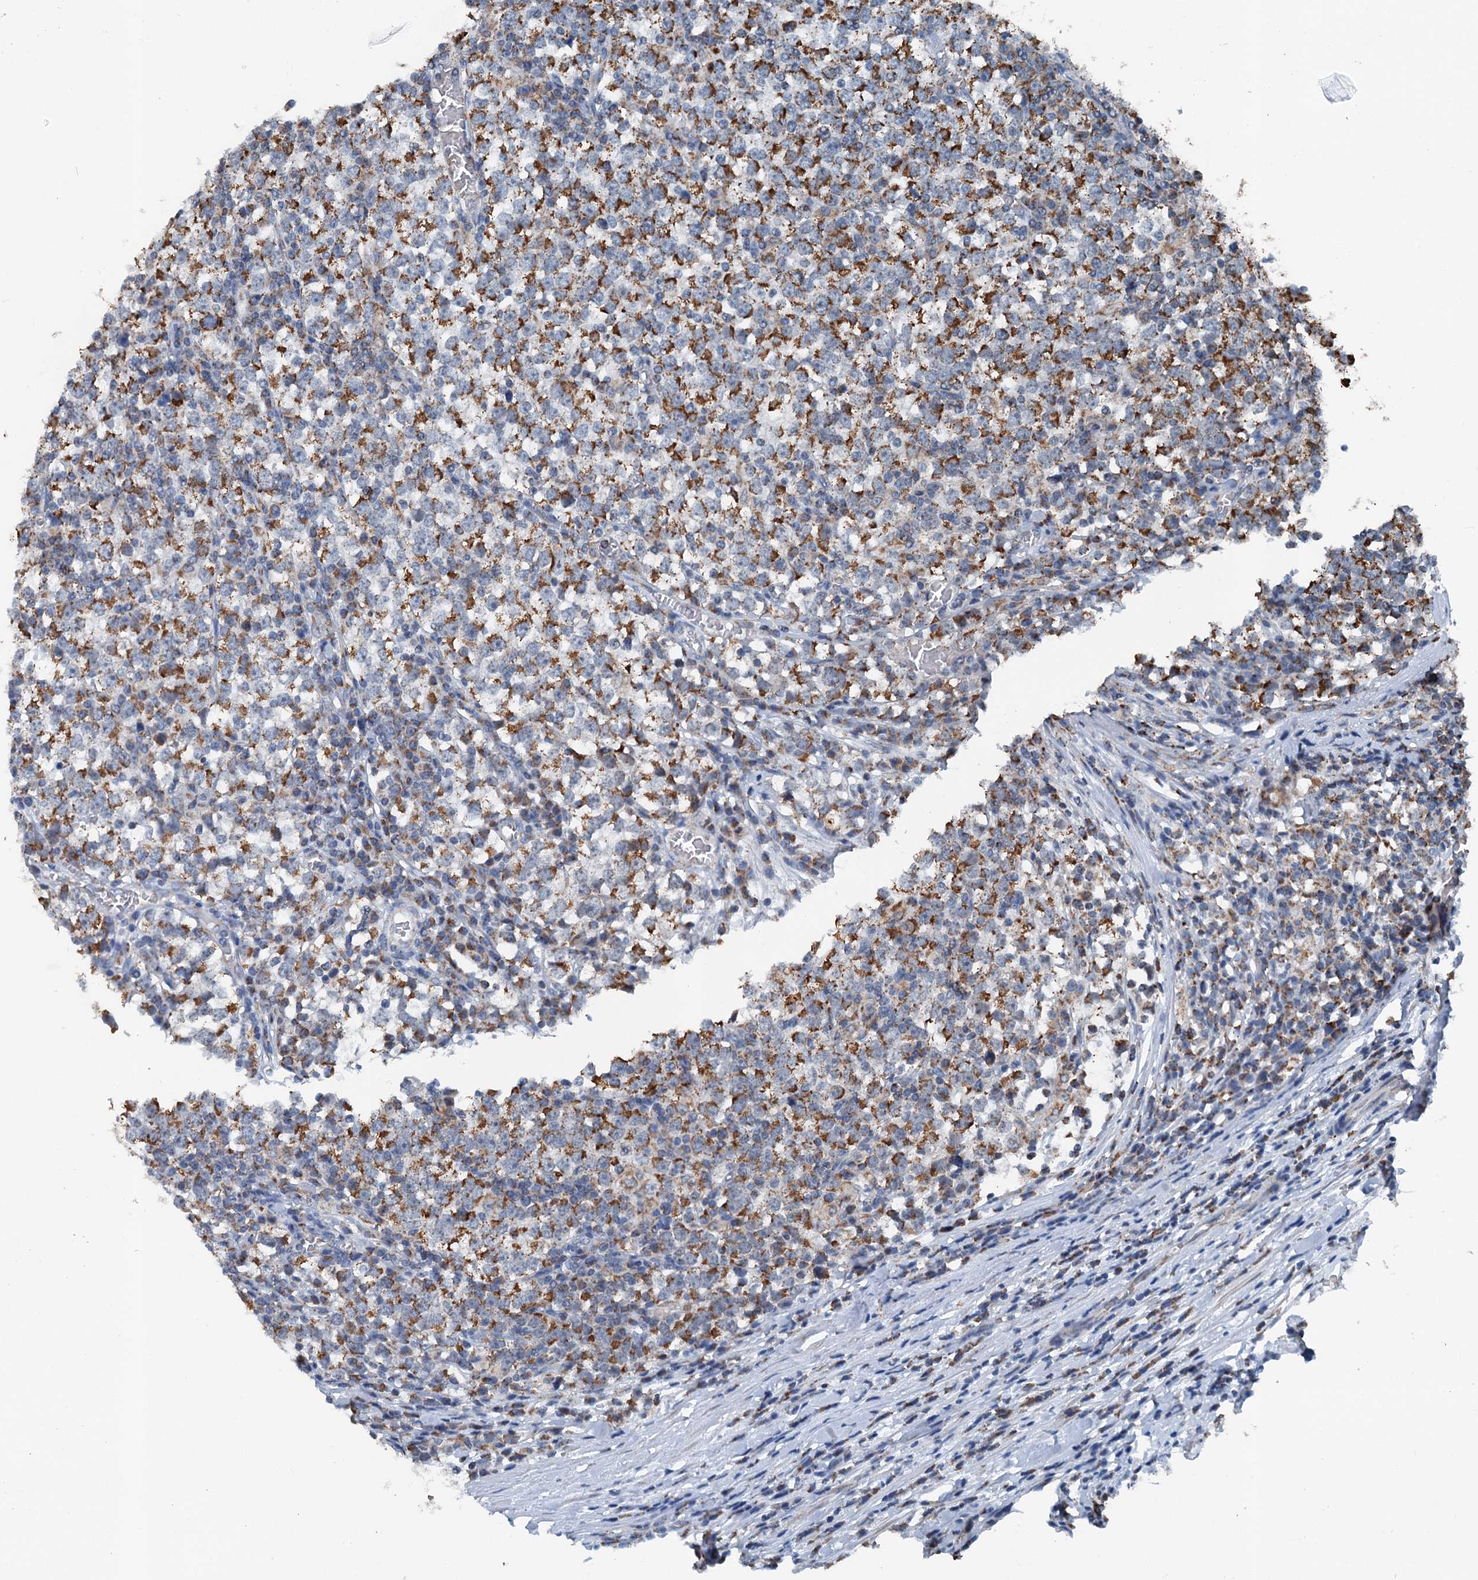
{"staining": {"intensity": "moderate", "quantity": ">75%", "location": "cytoplasmic/membranous"}, "tissue": "testis cancer", "cell_type": "Tumor cells", "image_type": "cancer", "snomed": [{"axis": "morphology", "description": "Seminoma, NOS"}, {"axis": "topography", "description": "Testis"}], "caption": "Immunohistochemical staining of testis cancer (seminoma) reveals medium levels of moderate cytoplasmic/membranous protein positivity in approximately >75% of tumor cells.", "gene": "TRPT1", "patient": {"sex": "male", "age": 65}}